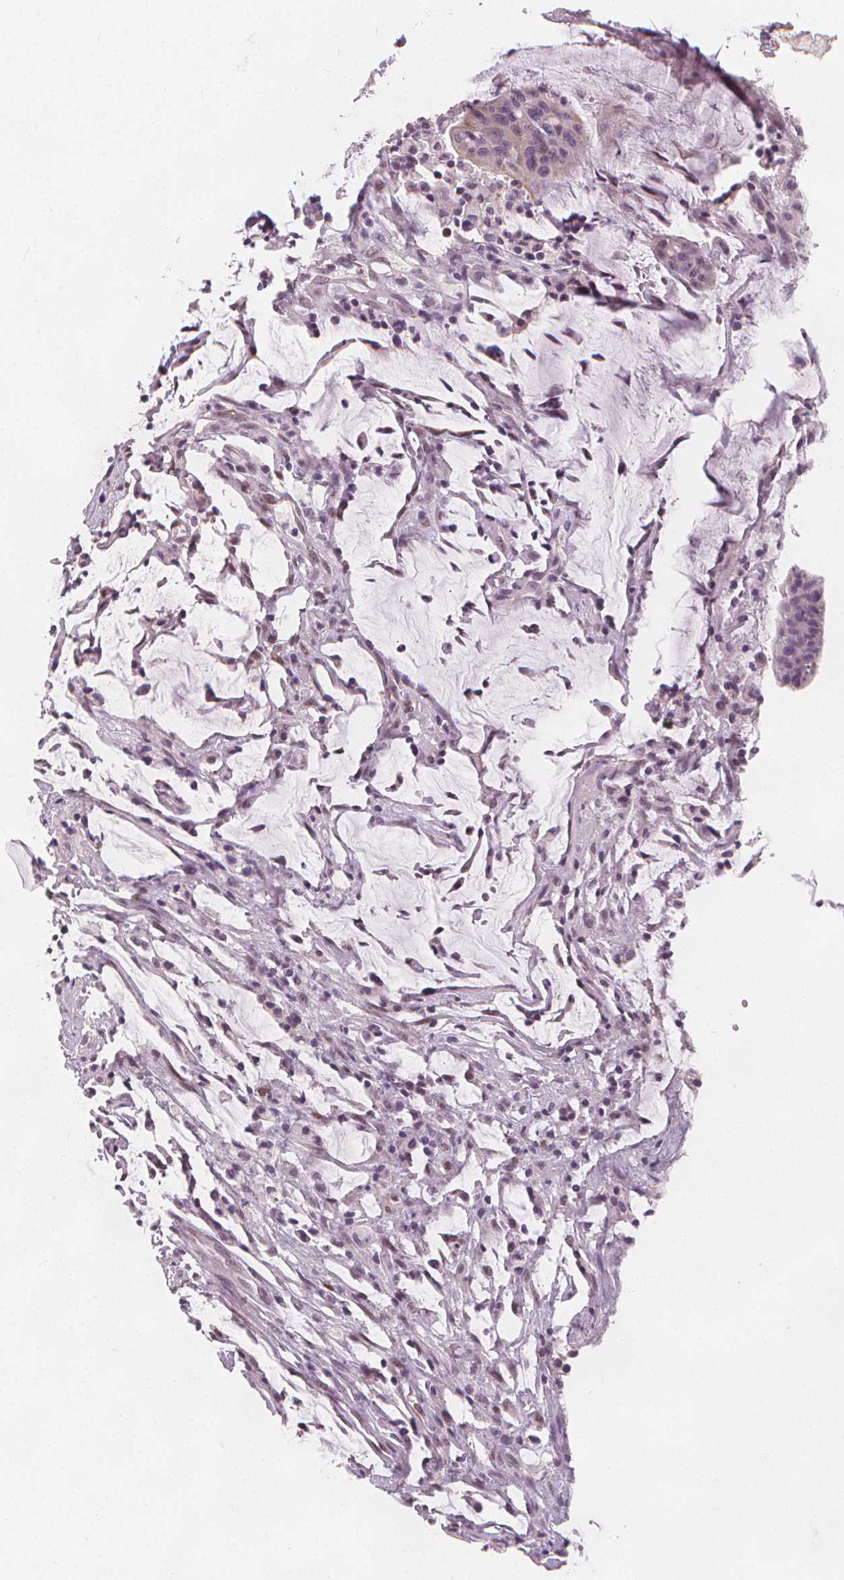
{"staining": {"intensity": "weak", "quantity": "<25%", "location": "cytoplasmic/membranous"}, "tissue": "colorectal cancer", "cell_type": "Tumor cells", "image_type": "cancer", "snomed": [{"axis": "morphology", "description": "Adenocarcinoma, NOS"}, {"axis": "topography", "description": "Colon"}], "caption": "The histopathology image displays no significant expression in tumor cells of adenocarcinoma (colorectal).", "gene": "DRC3", "patient": {"sex": "female", "age": 78}}